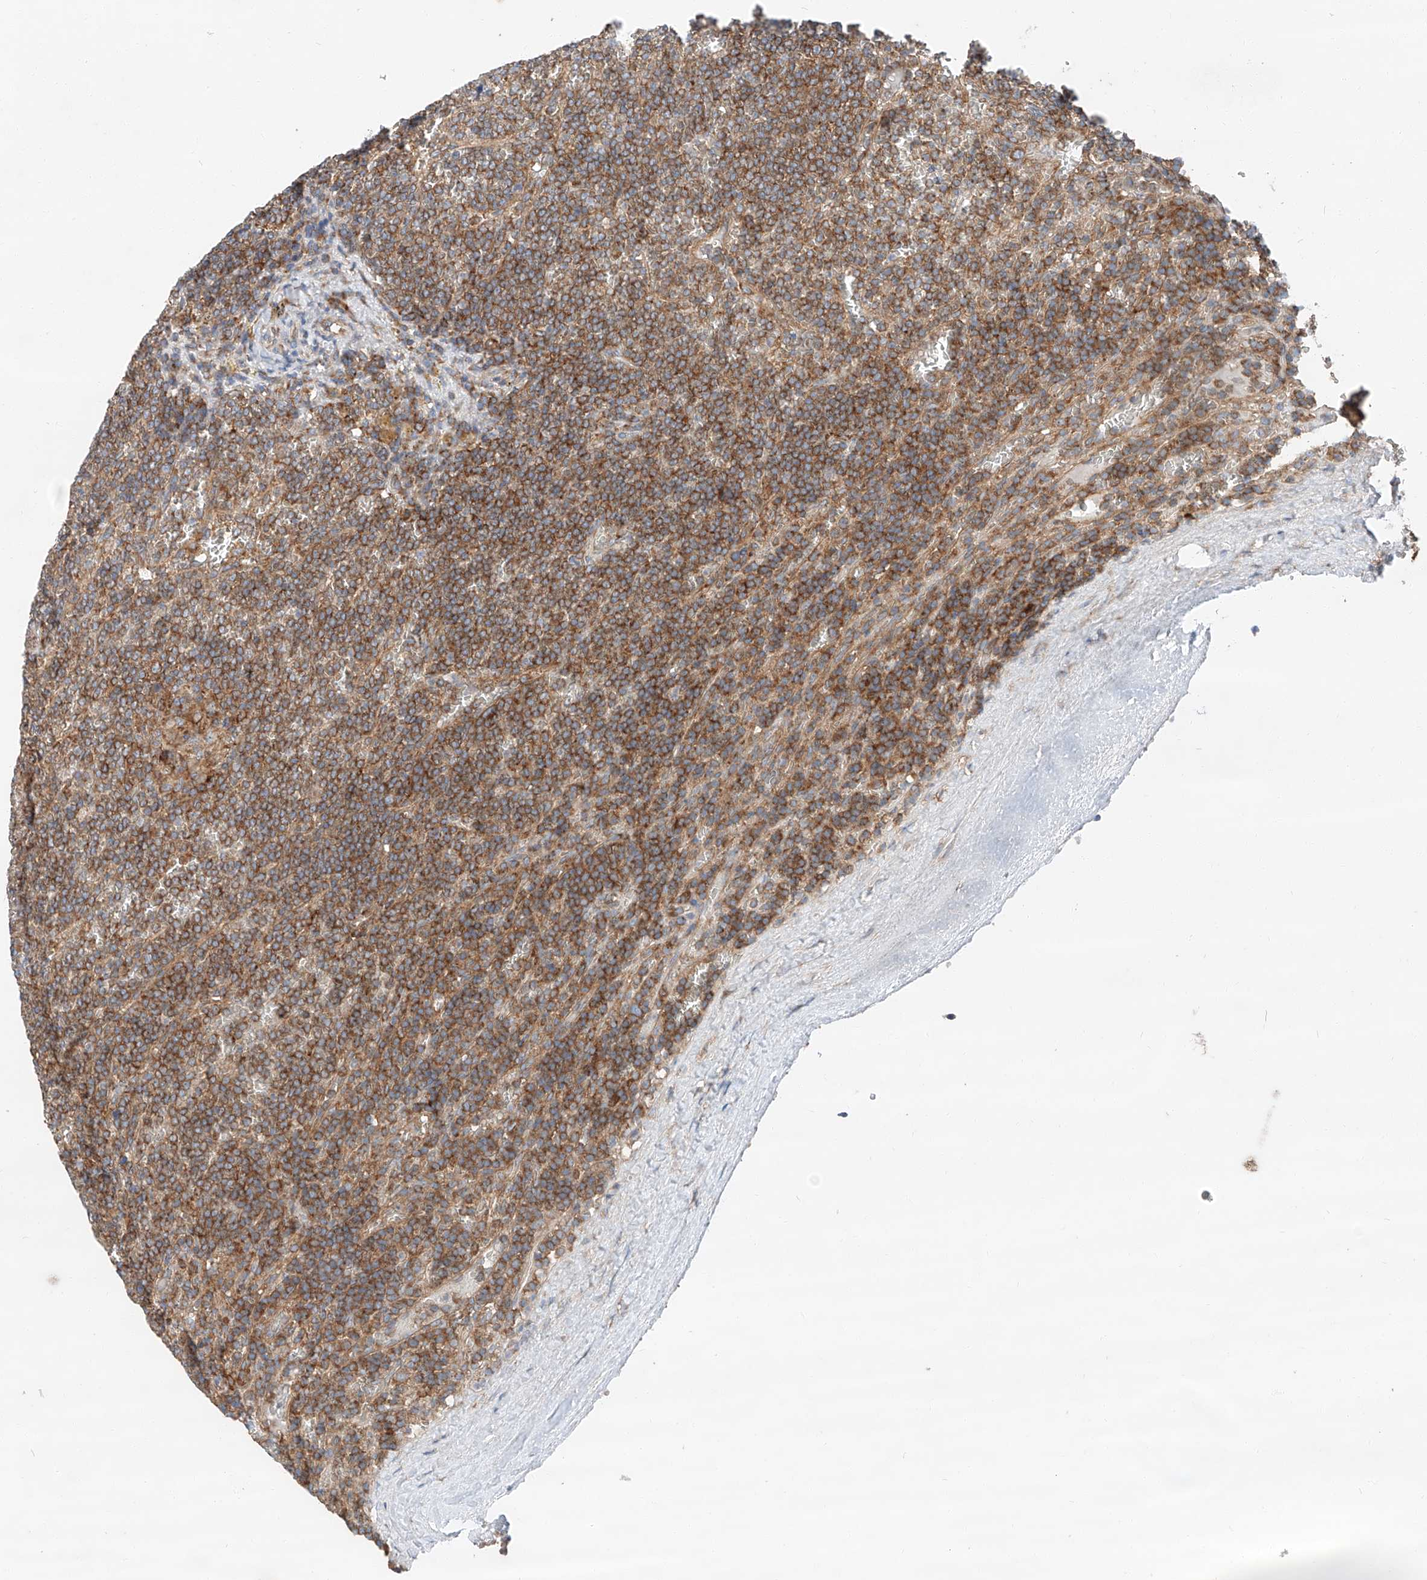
{"staining": {"intensity": "strong", "quantity": ">75%", "location": "cytoplasmic/membranous"}, "tissue": "lymphoma", "cell_type": "Tumor cells", "image_type": "cancer", "snomed": [{"axis": "morphology", "description": "Malignant lymphoma, non-Hodgkin's type, Low grade"}, {"axis": "topography", "description": "Spleen"}], "caption": "High-power microscopy captured an immunohistochemistry (IHC) image of lymphoma, revealing strong cytoplasmic/membranous staining in about >75% of tumor cells. (Brightfield microscopy of DAB IHC at high magnification).", "gene": "ZC3H15", "patient": {"sex": "female", "age": 19}}